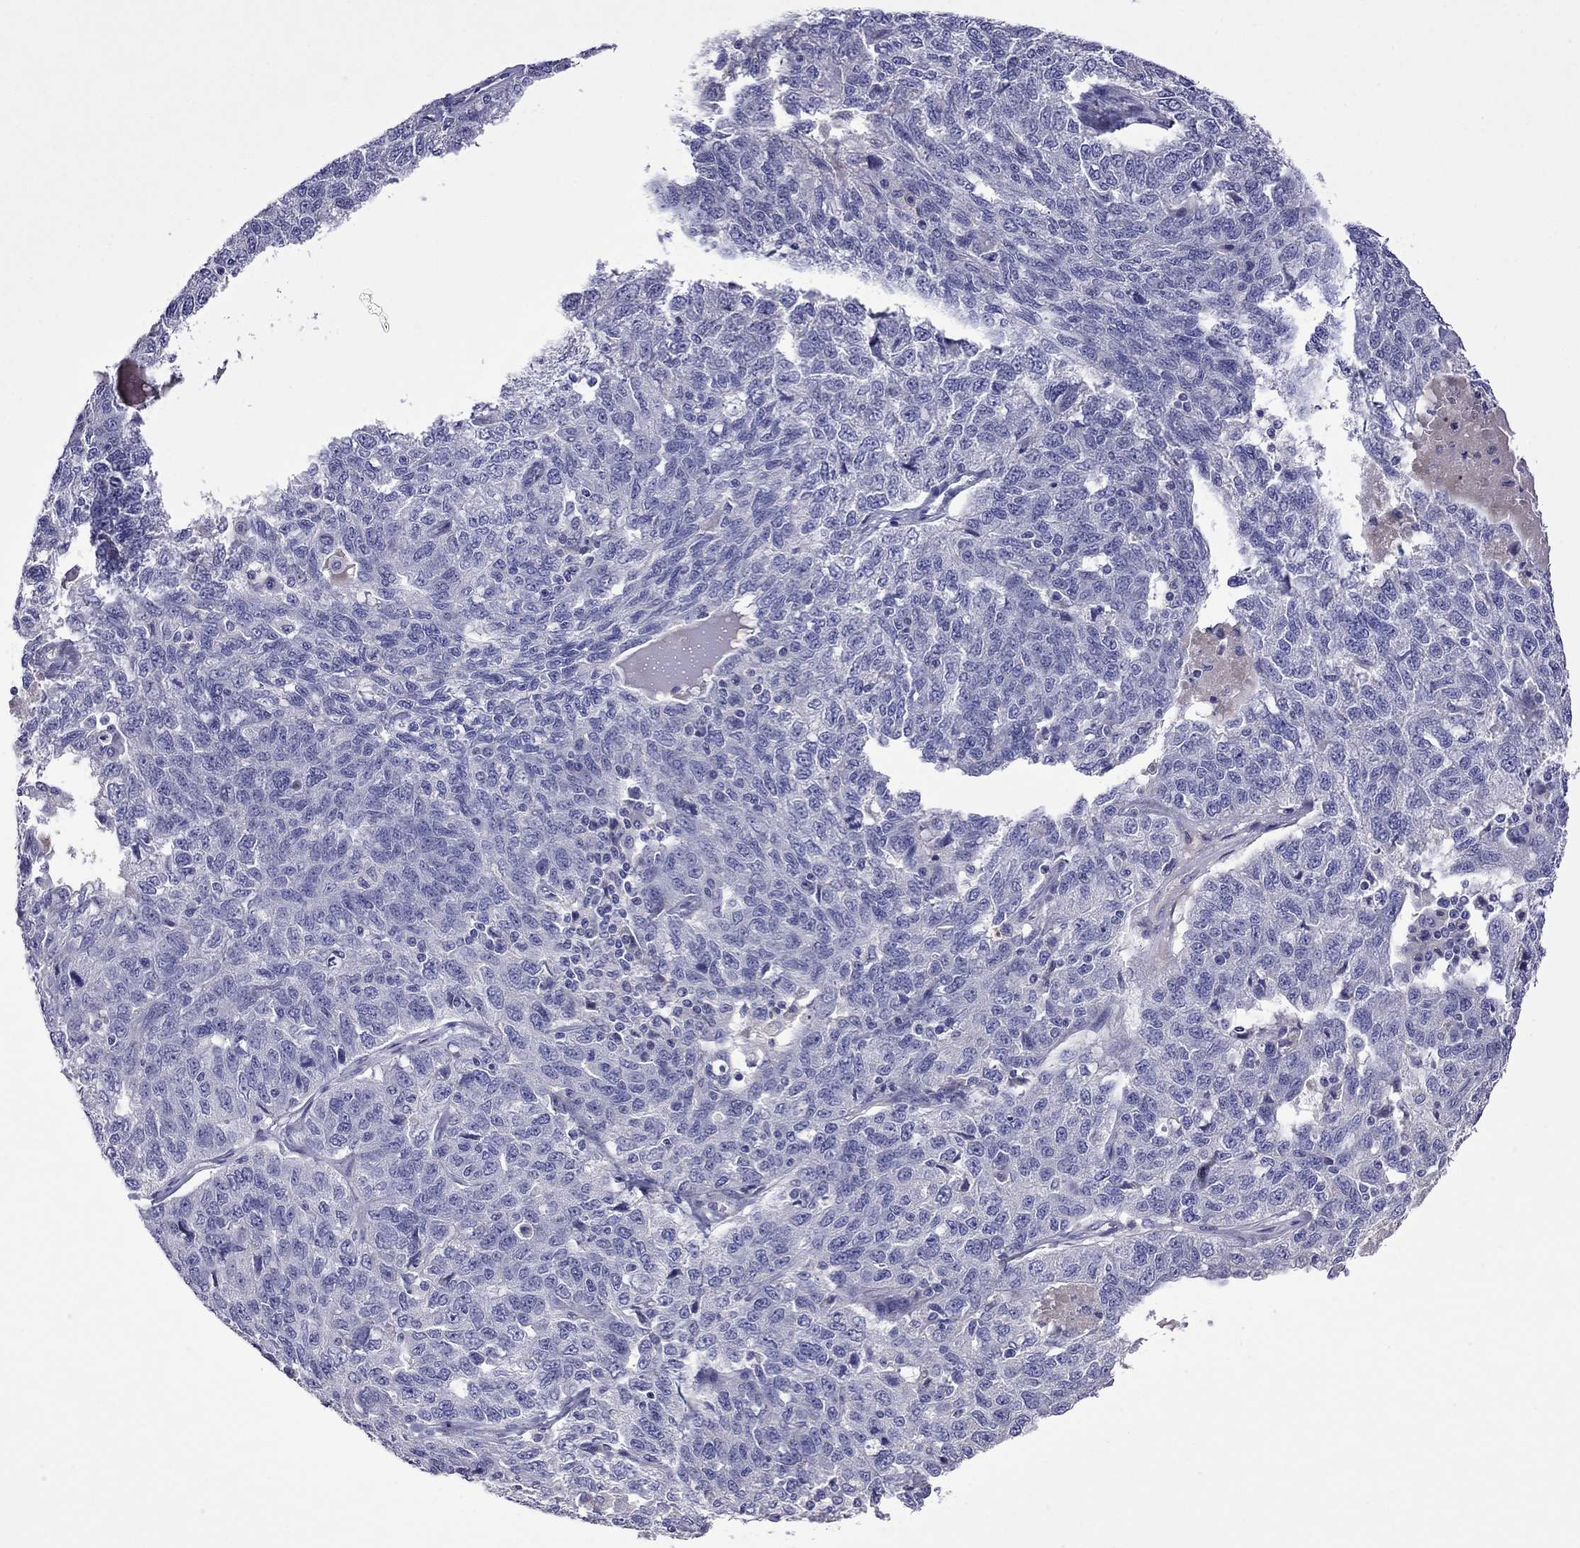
{"staining": {"intensity": "negative", "quantity": "none", "location": "none"}, "tissue": "ovarian cancer", "cell_type": "Tumor cells", "image_type": "cancer", "snomed": [{"axis": "morphology", "description": "Cystadenocarcinoma, serous, NOS"}, {"axis": "topography", "description": "Ovary"}], "caption": "DAB immunohistochemical staining of ovarian serous cystadenocarcinoma shows no significant staining in tumor cells.", "gene": "STAR", "patient": {"sex": "female", "age": 71}}